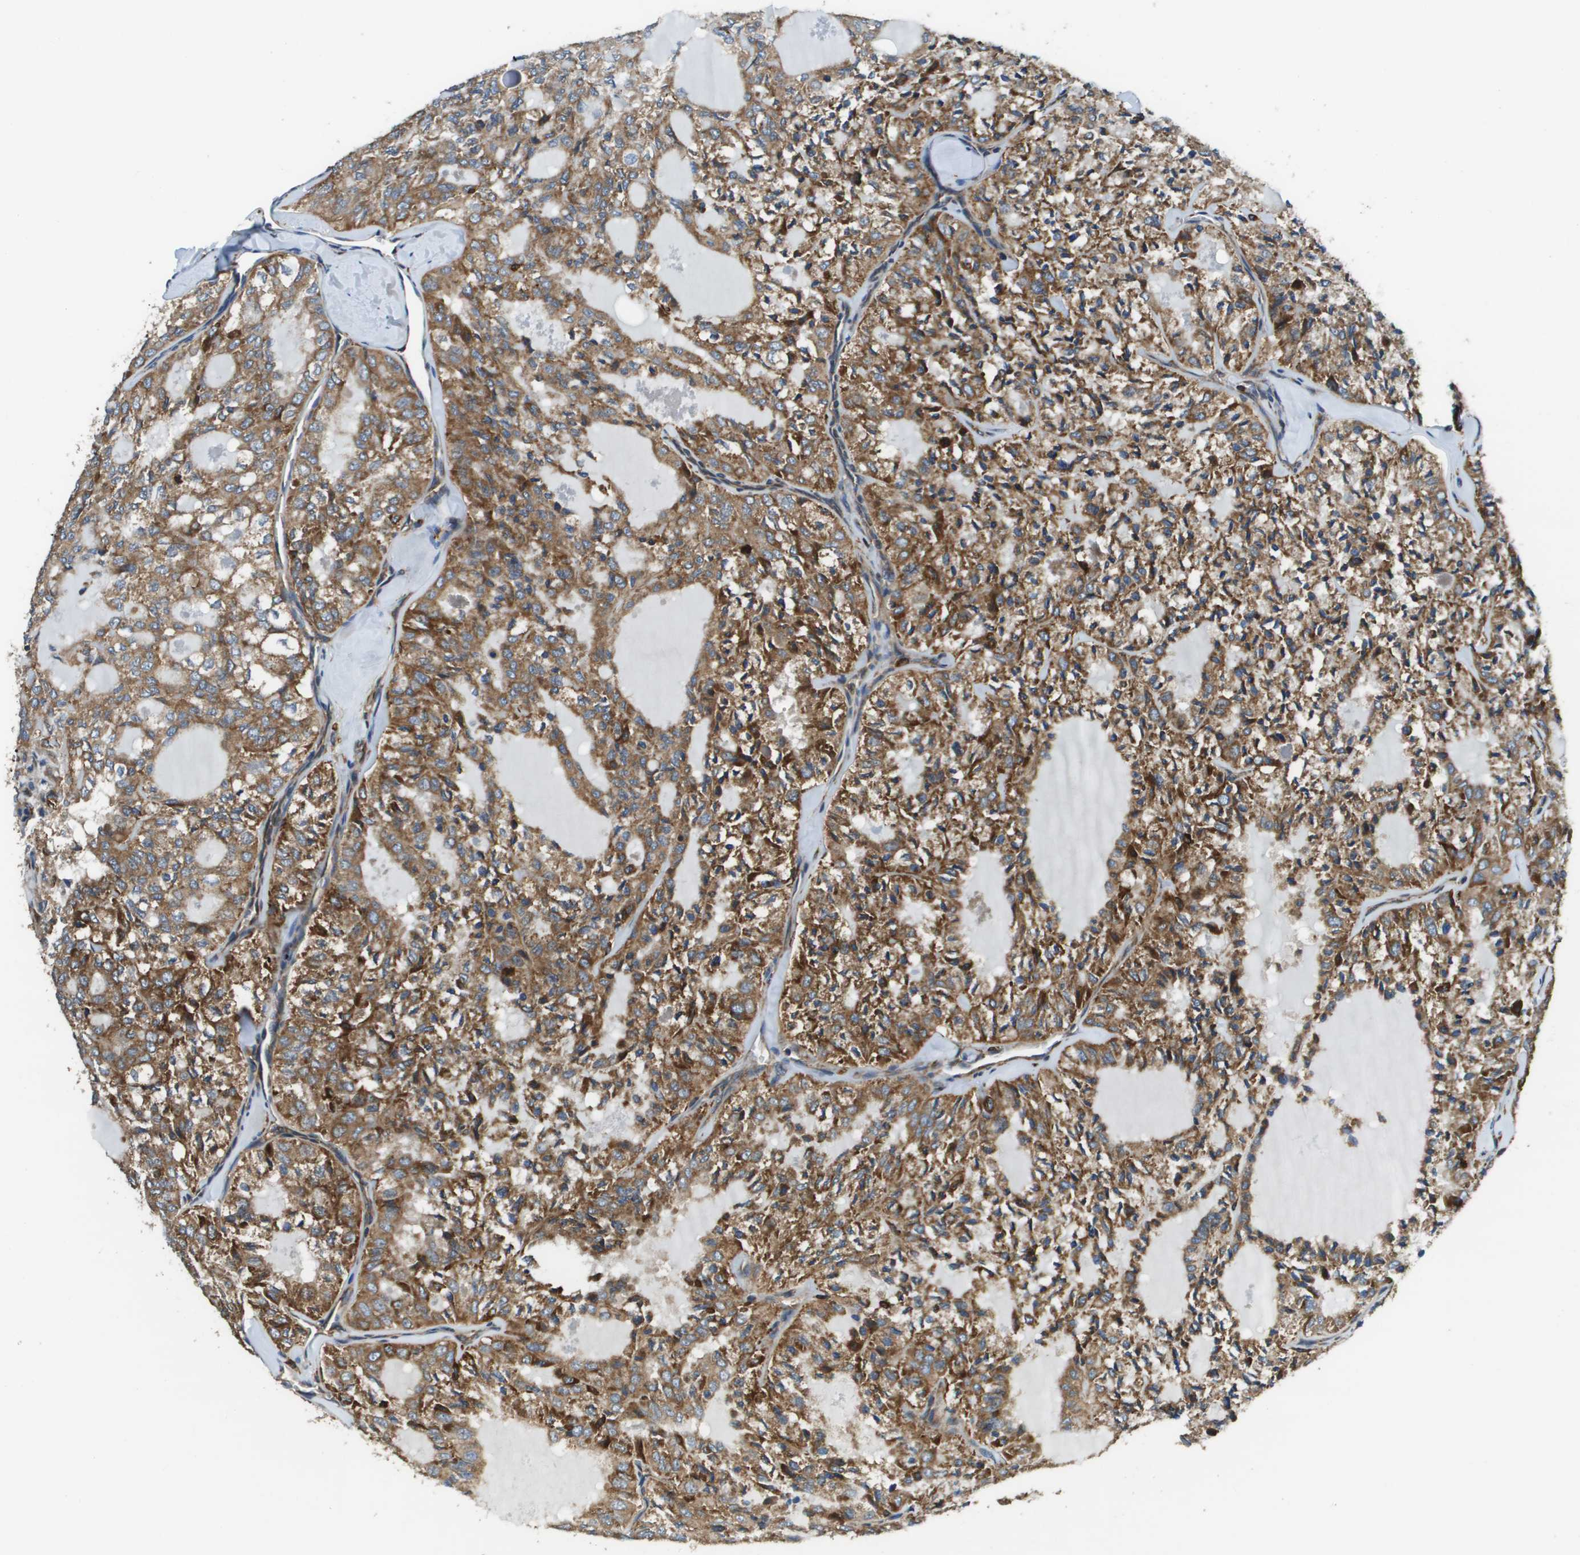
{"staining": {"intensity": "moderate", "quantity": ">75%", "location": "cytoplasmic/membranous"}, "tissue": "thyroid cancer", "cell_type": "Tumor cells", "image_type": "cancer", "snomed": [{"axis": "morphology", "description": "Follicular adenoma carcinoma, NOS"}, {"axis": "topography", "description": "Thyroid gland"}], "caption": "The photomicrograph exhibits immunohistochemical staining of follicular adenoma carcinoma (thyroid). There is moderate cytoplasmic/membranous expression is appreciated in approximately >75% of tumor cells.", "gene": "CNPY3", "patient": {"sex": "male", "age": 75}}